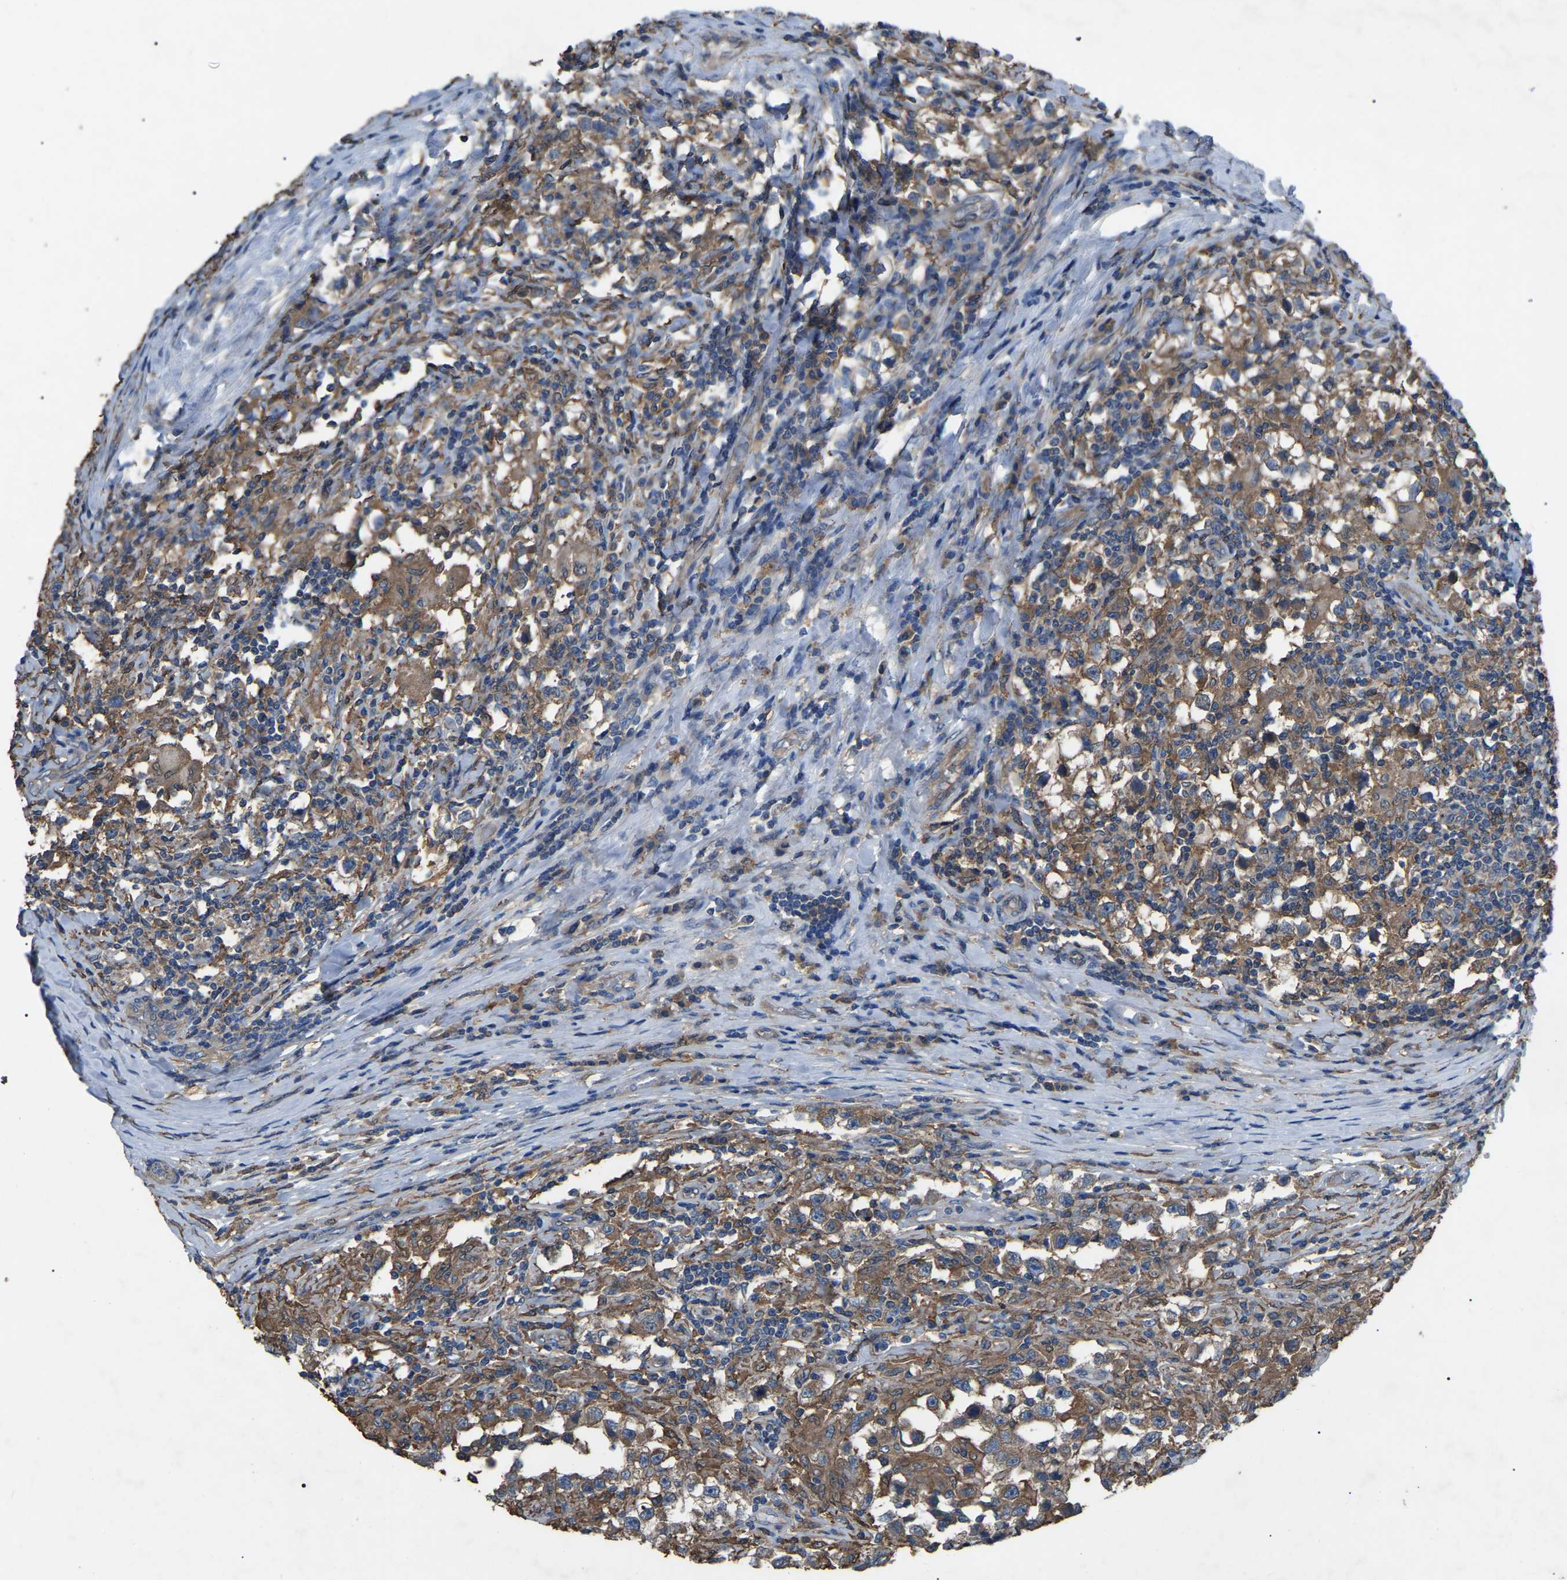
{"staining": {"intensity": "moderate", "quantity": ">75%", "location": "cytoplasmic/membranous"}, "tissue": "testis cancer", "cell_type": "Tumor cells", "image_type": "cancer", "snomed": [{"axis": "morphology", "description": "Carcinoma, Embryonal, NOS"}, {"axis": "topography", "description": "Testis"}], "caption": "Immunohistochemical staining of testis cancer (embryonal carcinoma) exhibits medium levels of moderate cytoplasmic/membranous positivity in approximately >75% of tumor cells.", "gene": "AIMP1", "patient": {"sex": "male", "age": 21}}